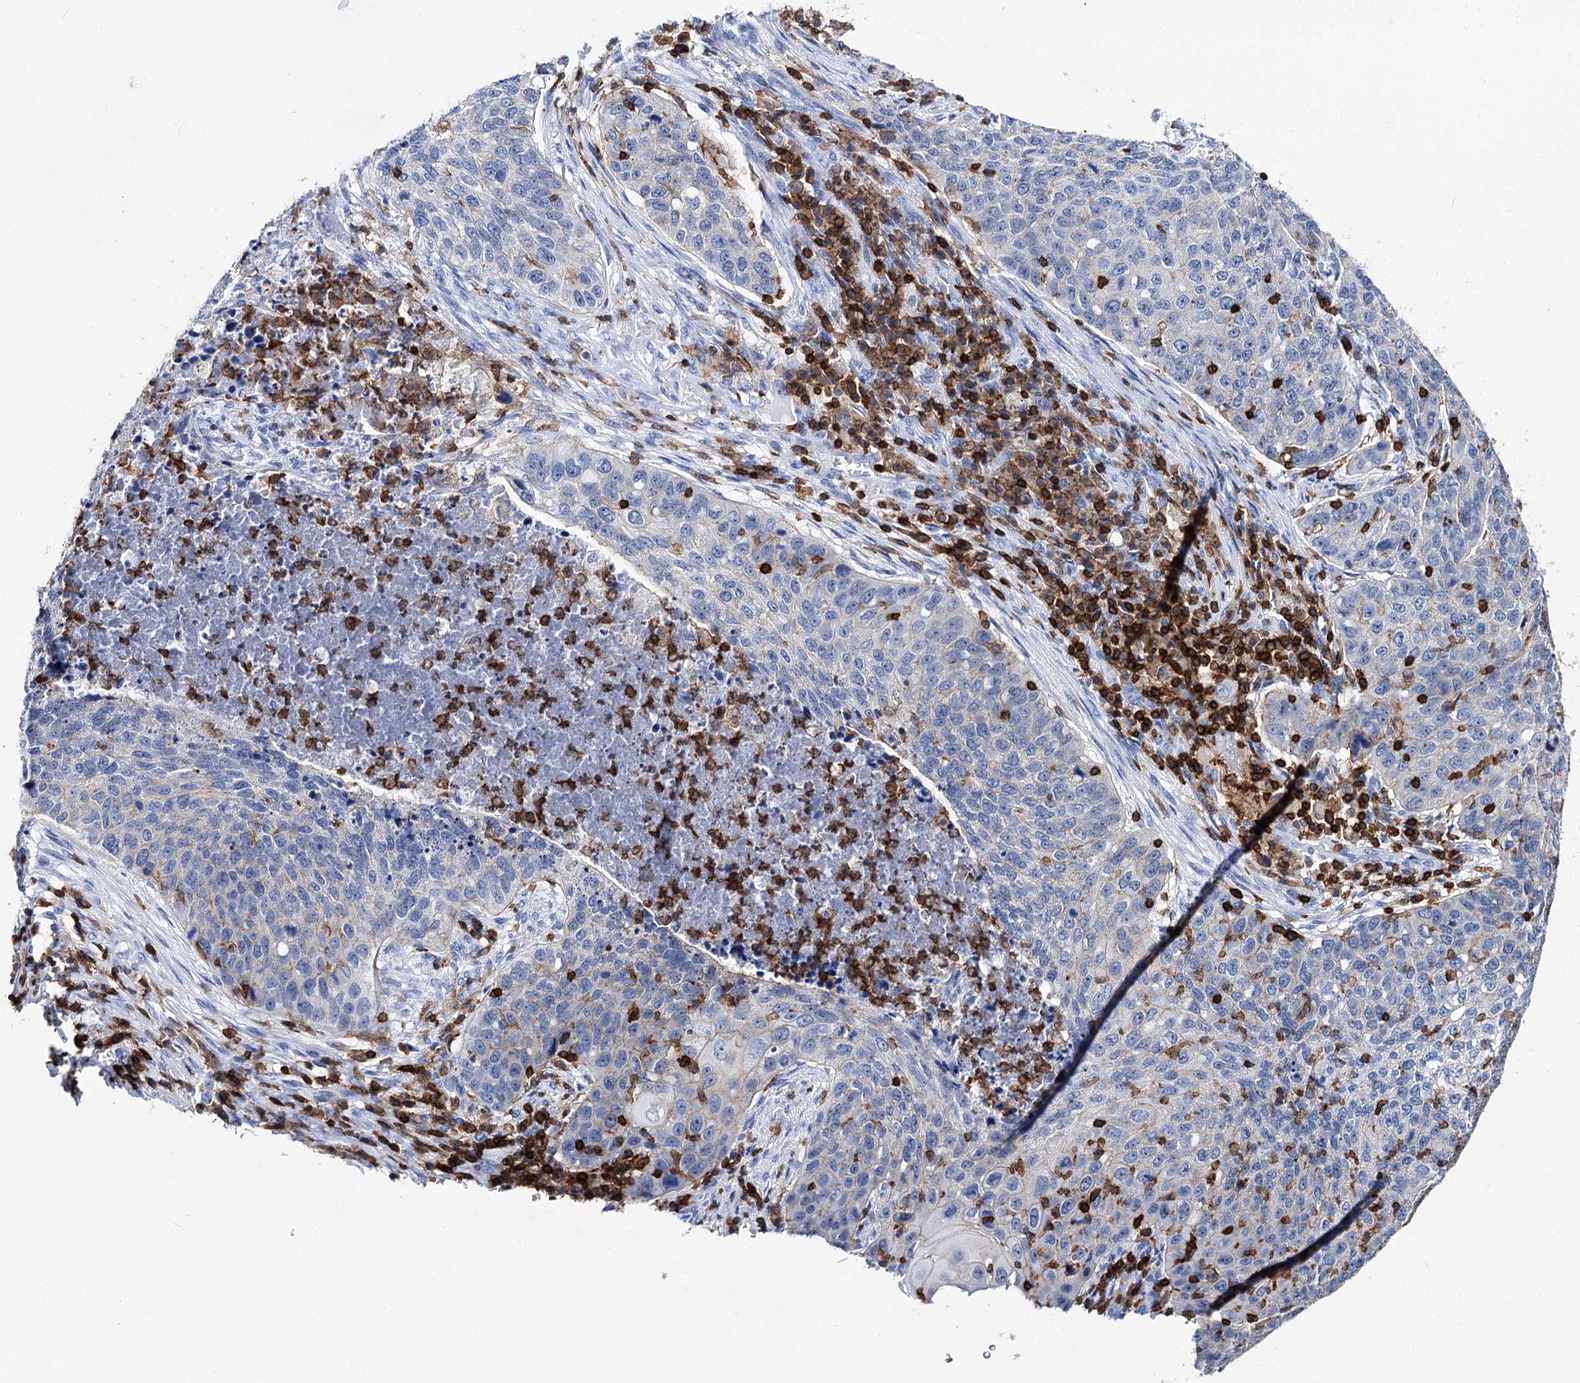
{"staining": {"intensity": "negative", "quantity": "none", "location": "none"}, "tissue": "lung cancer", "cell_type": "Tumor cells", "image_type": "cancer", "snomed": [{"axis": "morphology", "description": "Squamous cell carcinoma, NOS"}, {"axis": "topography", "description": "Lung"}], "caption": "IHC micrograph of lung squamous cell carcinoma stained for a protein (brown), which shows no expression in tumor cells. Brightfield microscopy of IHC stained with DAB (brown) and hematoxylin (blue), captured at high magnification.", "gene": "DEF6", "patient": {"sex": "female", "age": 63}}